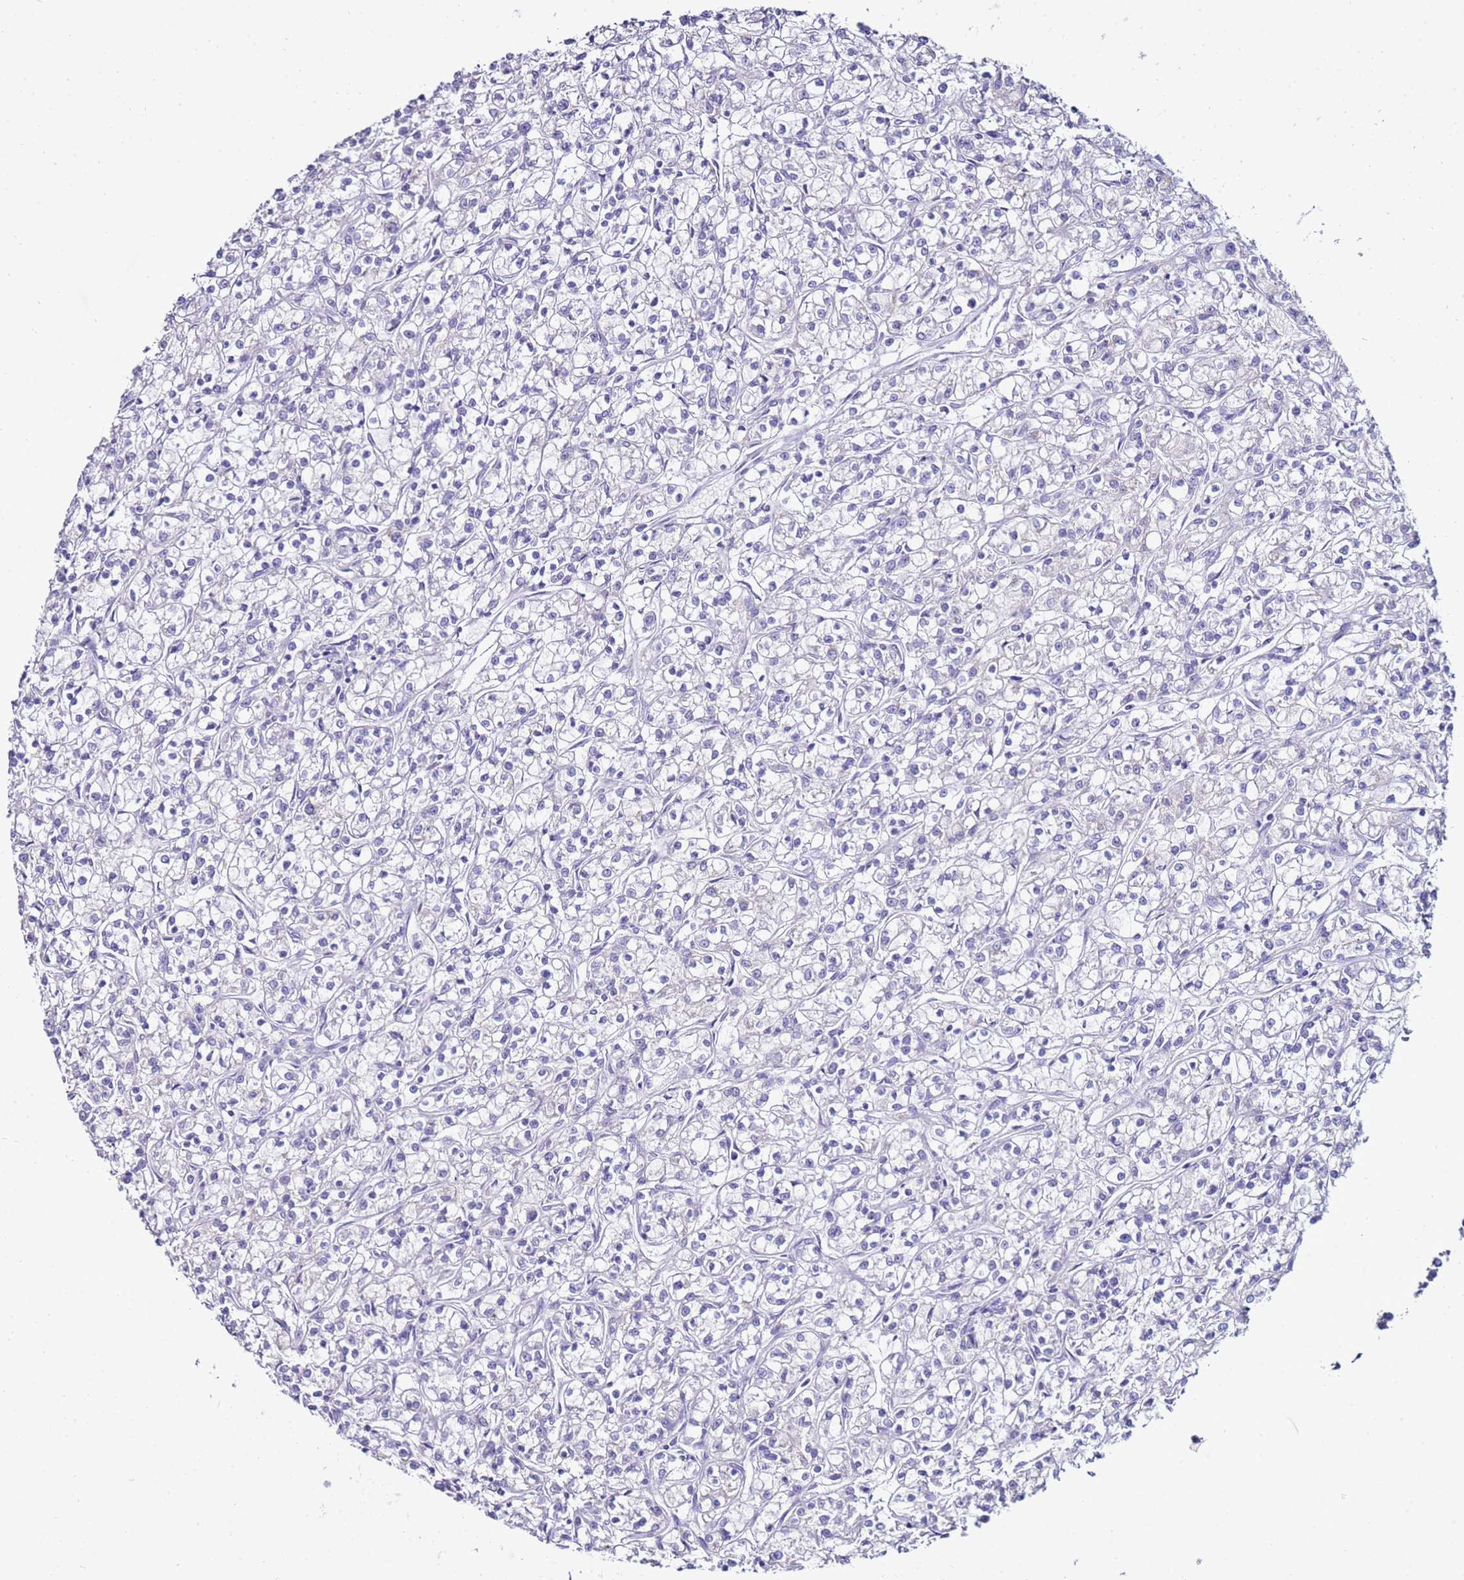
{"staining": {"intensity": "negative", "quantity": "none", "location": "none"}, "tissue": "renal cancer", "cell_type": "Tumor cells", "image_type": "cancer", "snomed": [{"axis": "morphology", "description": "Adenocarcinoma, NOS"}, {"axis": "topography", "description": "Kidney"}], "caption": "An image of human renal cancer (adenocarcinoma) is negative for staining in tumor cells.", "gene": "GPN3", "patient": {"sex": "female", "age": 59}}